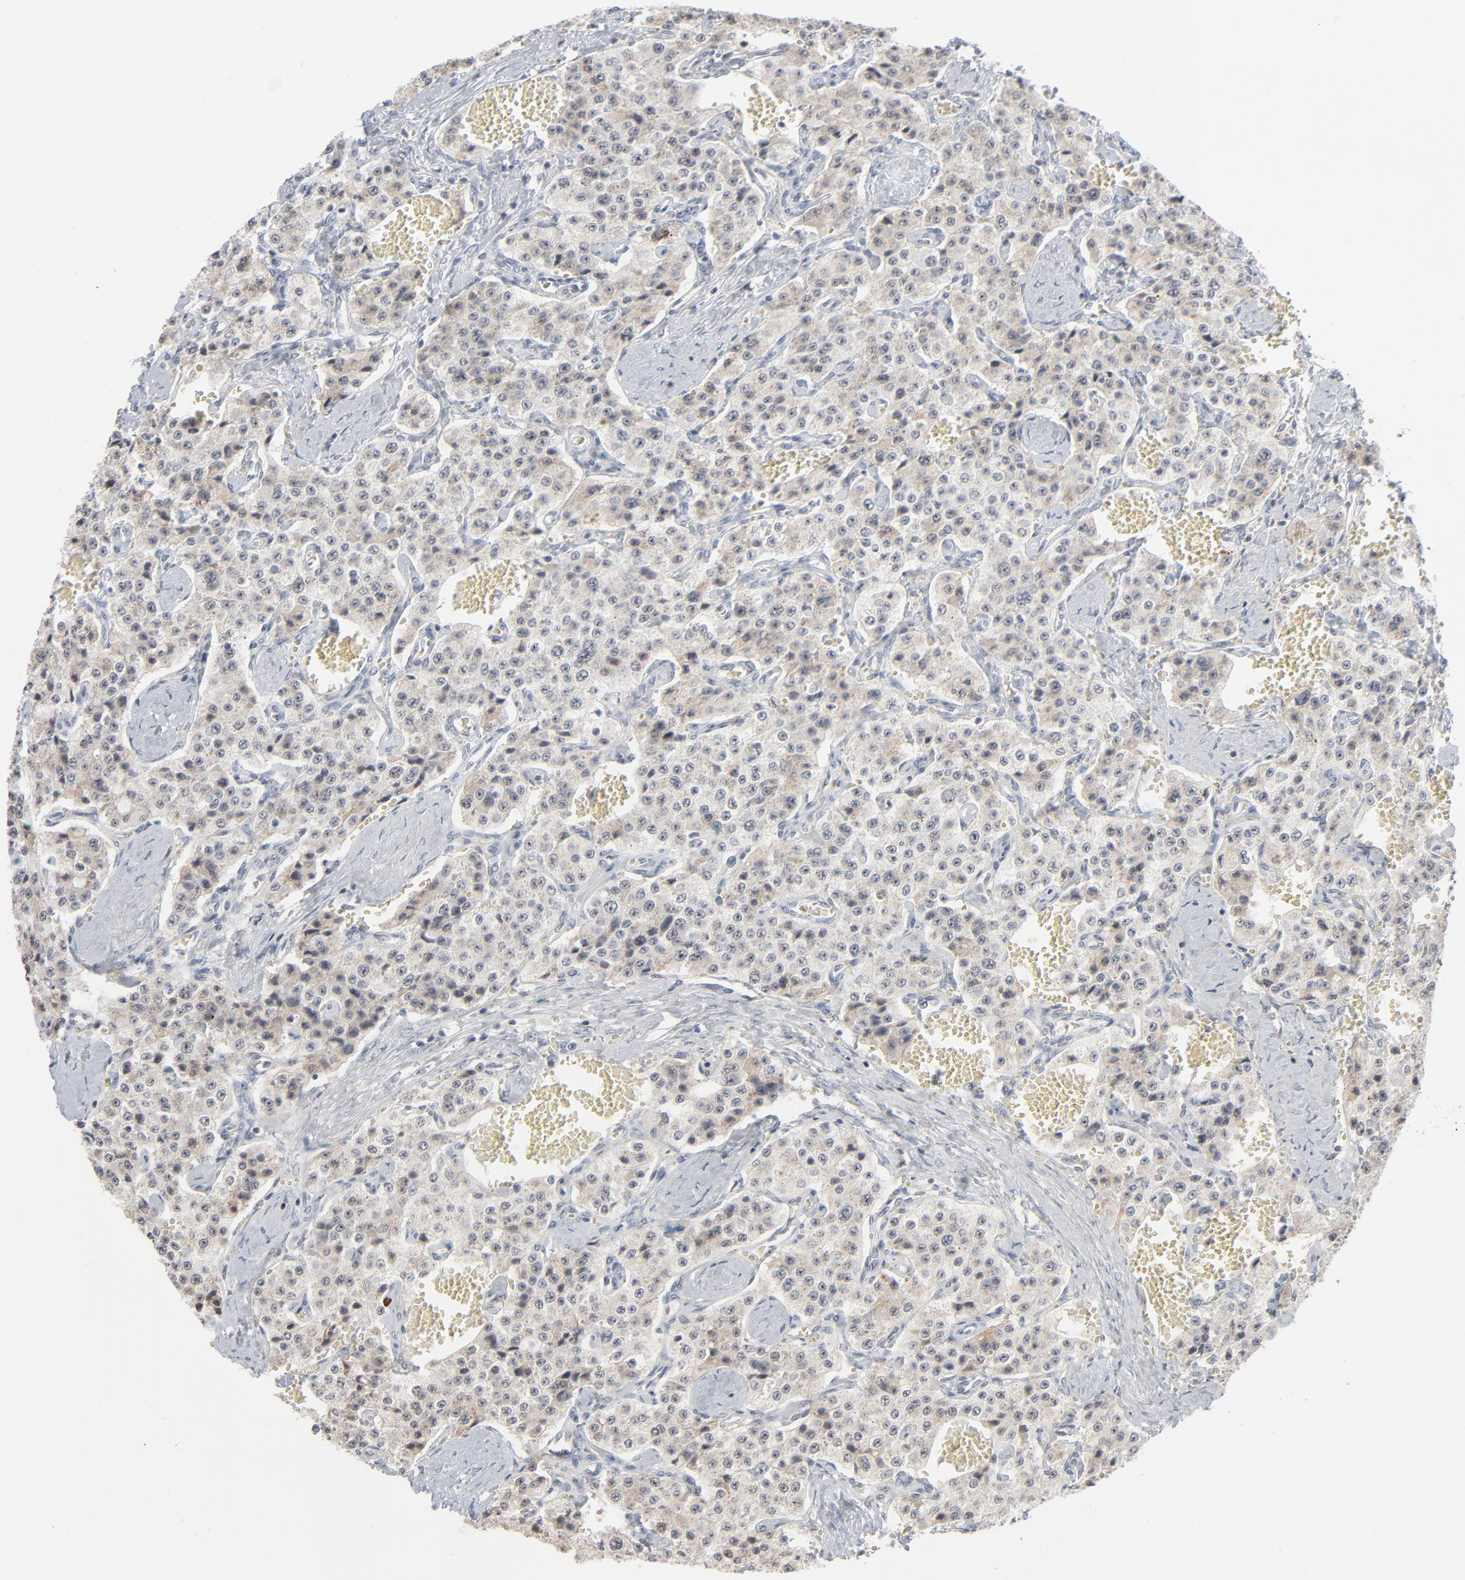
{"staining": {"intensity": "weak", "quantity": "25%-75%", "location": "cytoplasmic/membranous"}, "tissue": "carcinoid", "cell_type": "Tumor cells", "image_type": "cancer", "snomed": [{"axis": "morphology", "description": "Carcinoid, malignant, NOS"}, {"axis": "topography", "description": "Small intestine"}], "caption": "This is an image of IHC staining of carcinoid, which shows weak staining in the cytoplasmic/membranous of tumor cells.", "gene": "MPHOSPH6", "patient": {"sex": "male", "age": 52}}